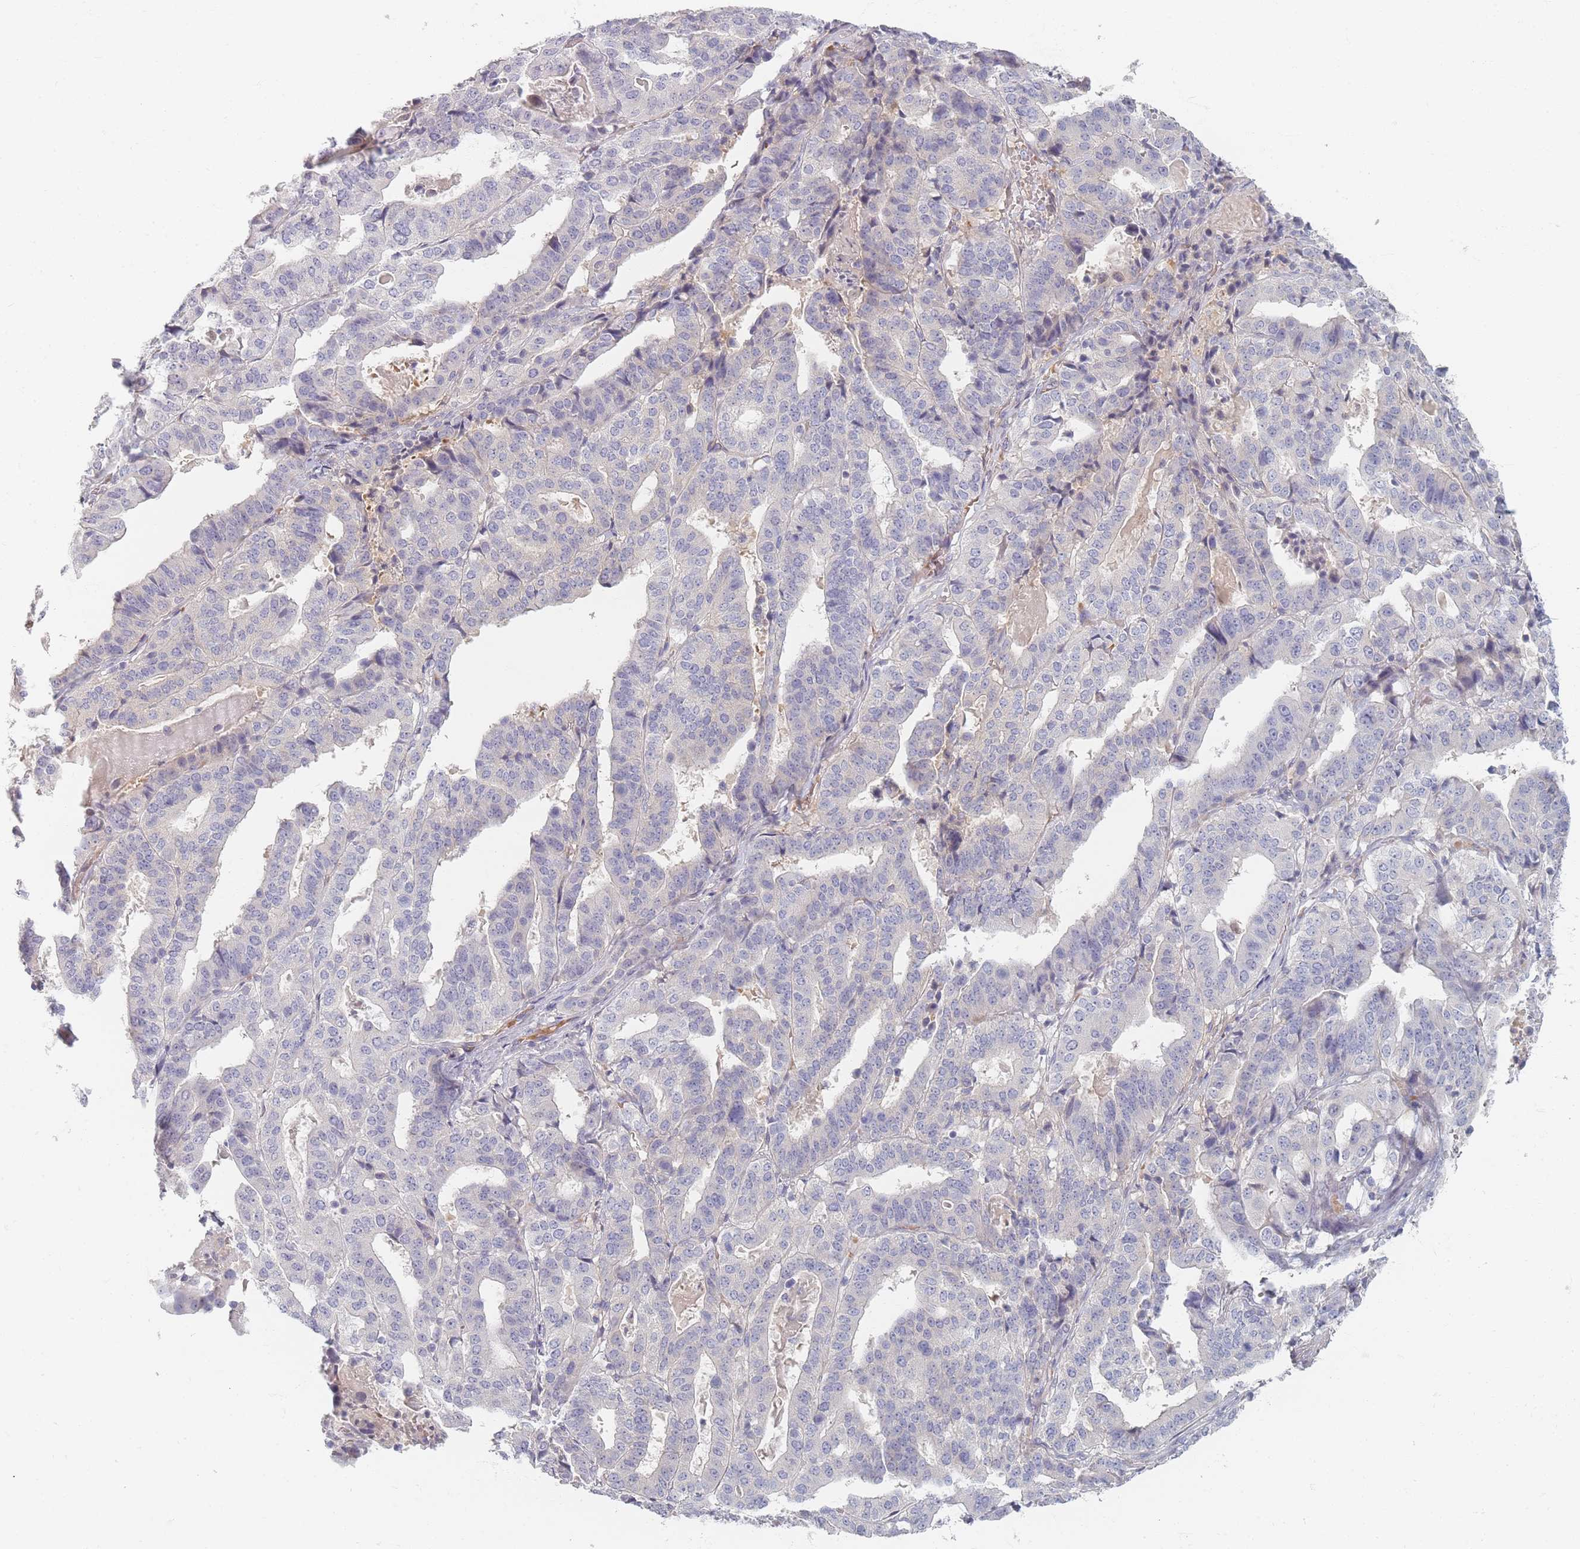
{"staining": {"intensity": "negative", "quantity": "none", "location": "none"}, "tissue": "stomach cancer", "cell_type": "Tumor cells", "image_type": "cancer", "snomed": [{"axis": "morphology", "description": "Adenocarcinoma, NOS"}, {"axis": "topography", "description": "Stomach"}], "caption": "Immunohistochemical staining of human stomach adenocarcinoma exhibits no significant staining in tumor cells.", "gene": "TMOD1", "patient": {"sex": "male", "age": 48}}